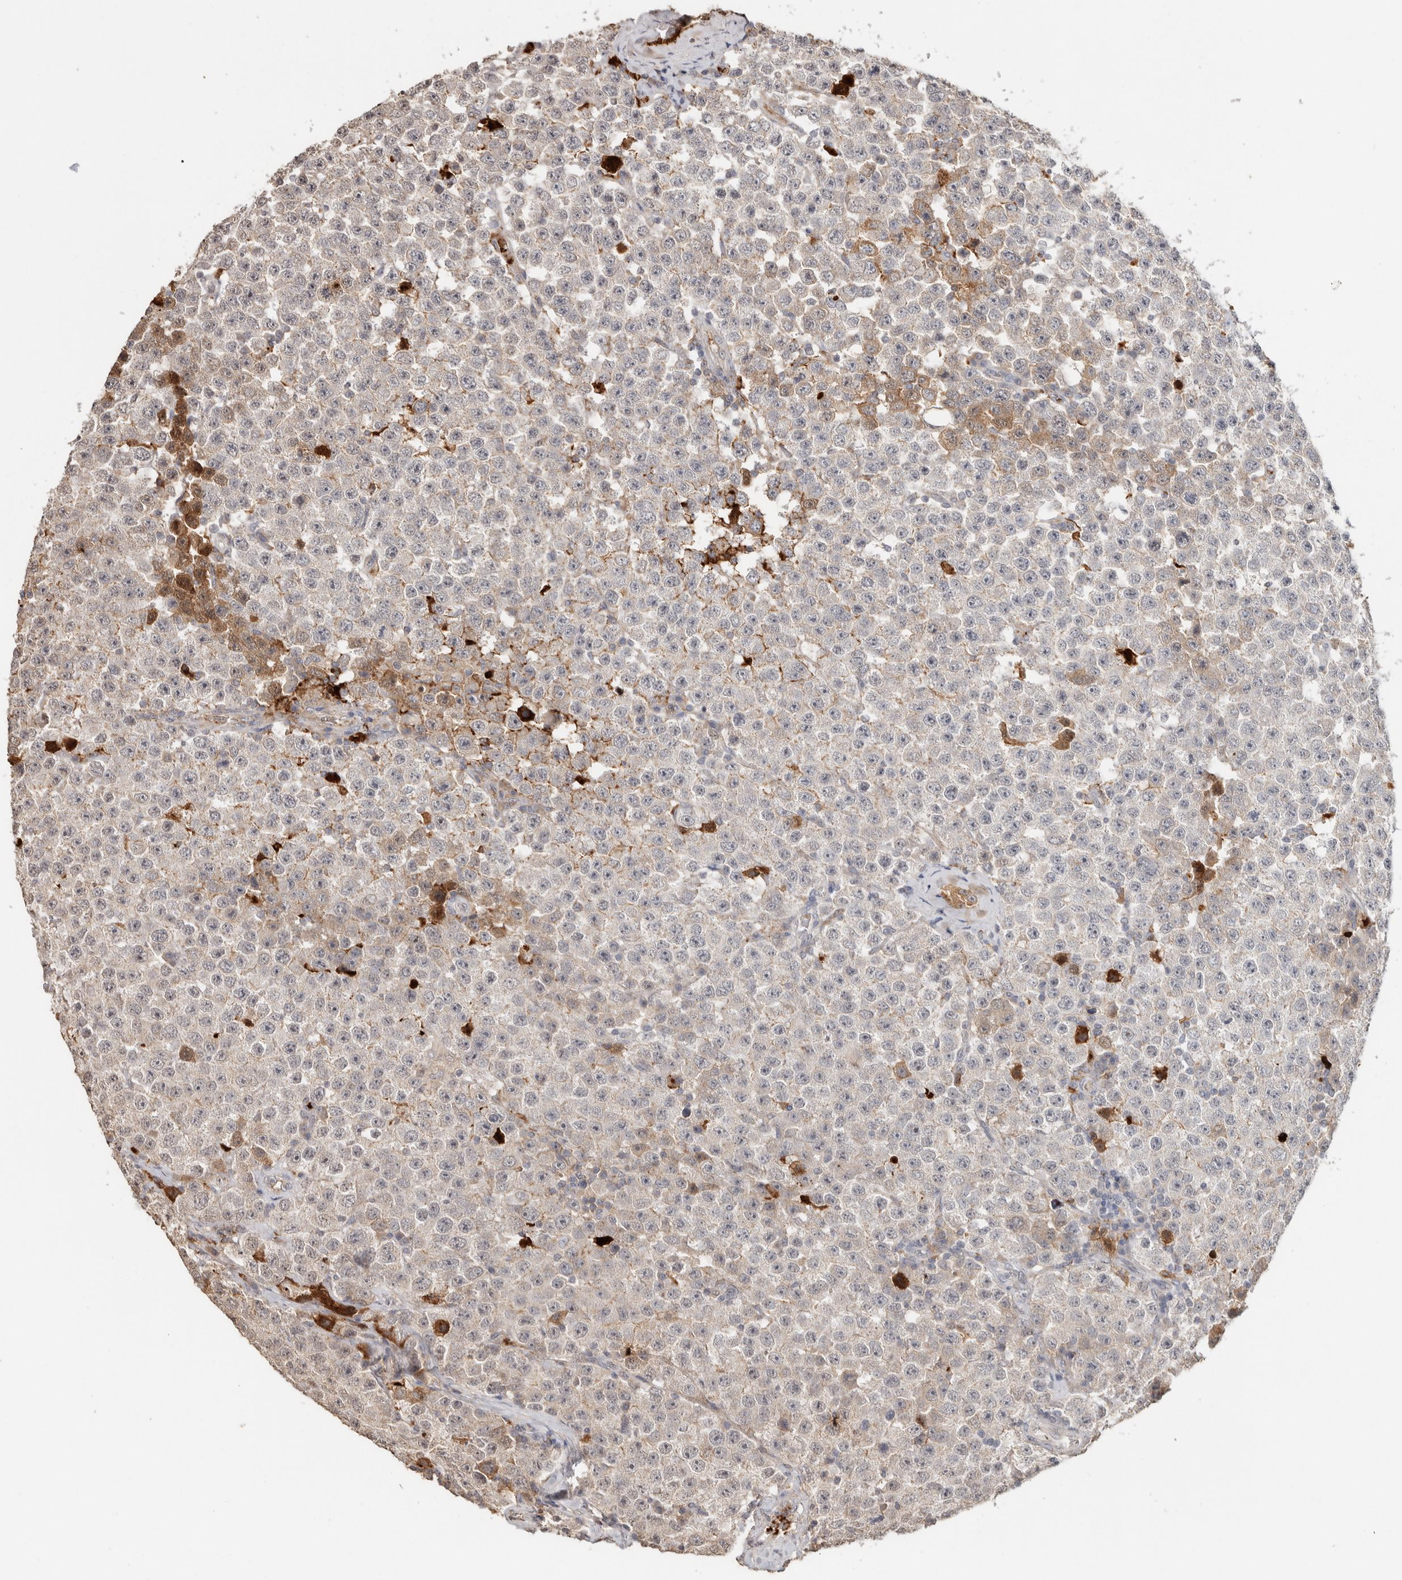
{"staining": {"intensity": "negative", "quantity": "none", "location": "none"}, "tissue": "testis cancer", "cell_type": "Tumor cells", "image_type": "cancer", "snomed": [{"axis": "morphology", "description": "Seminoma, NOS"}, {"axis": "topography", "description": "Testis"}], "caption": "This is a histopathology image of immunohistochemistry (IHC) staining of testis cancer (seminoma), which shows no expression in tumor cells.", "gene": "FAM3A", "patient": {"sex": "male", "age": 28}}